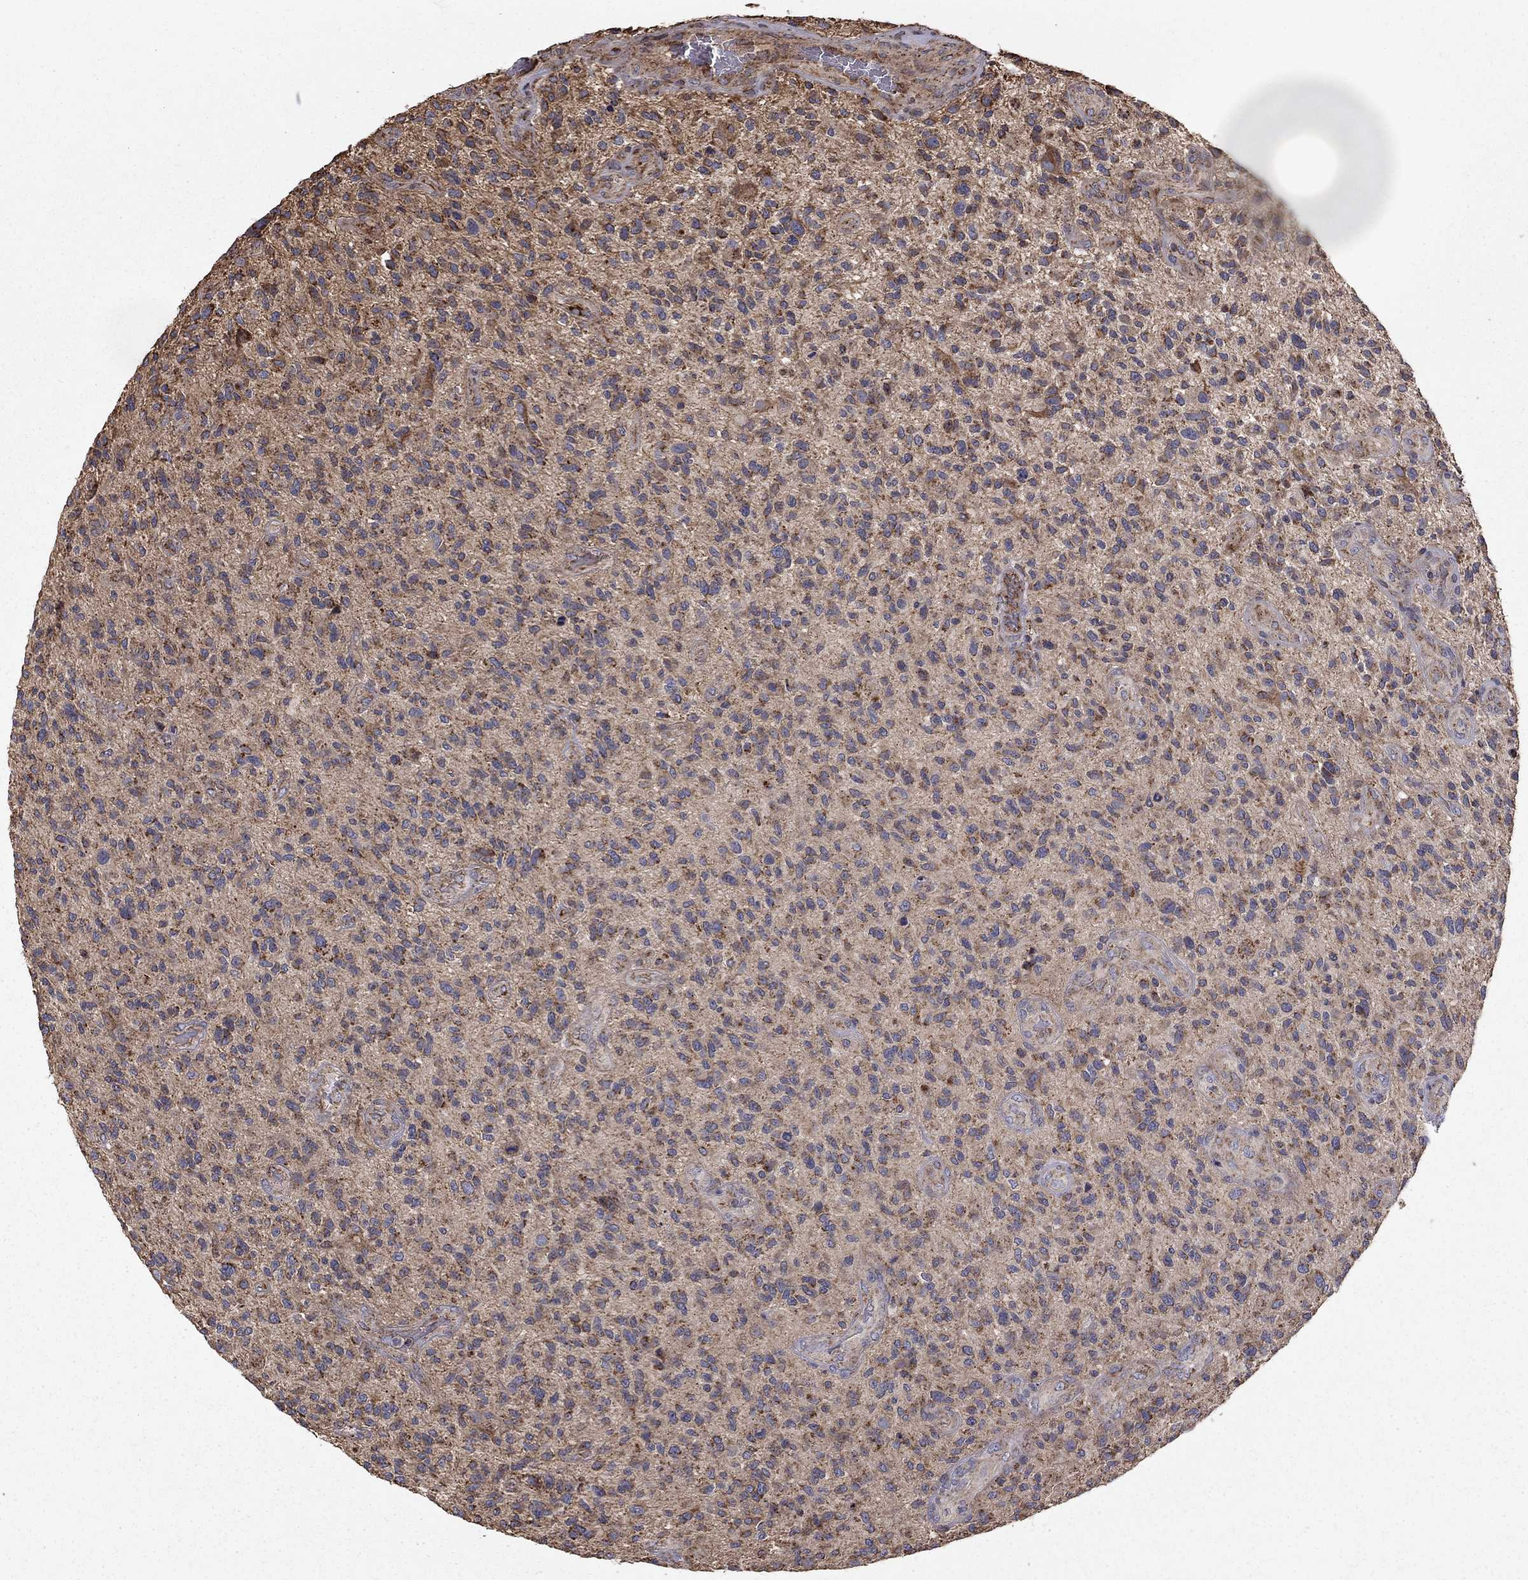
{"staining": {"intensity": "strong", "quantity": "<25%", "location": "cytoplasmic/membranous"}, "tissue": "glioma", "cell_type": "Tumor cells", "image_type": "cancer", "snomed": [{"axis": "morphology", "description": "Glioma, malignant, High grade"}, {"axis": "topography", "description": "Brain"}], "caption": "The image exhibits staining of malignant glioma (high-grade), revealing strong cytoplasmic/membranous protein expression (brown color) within tumor cells.", "gene": "NDUFS8", "patient": {"sex": "male", "age": 47}}